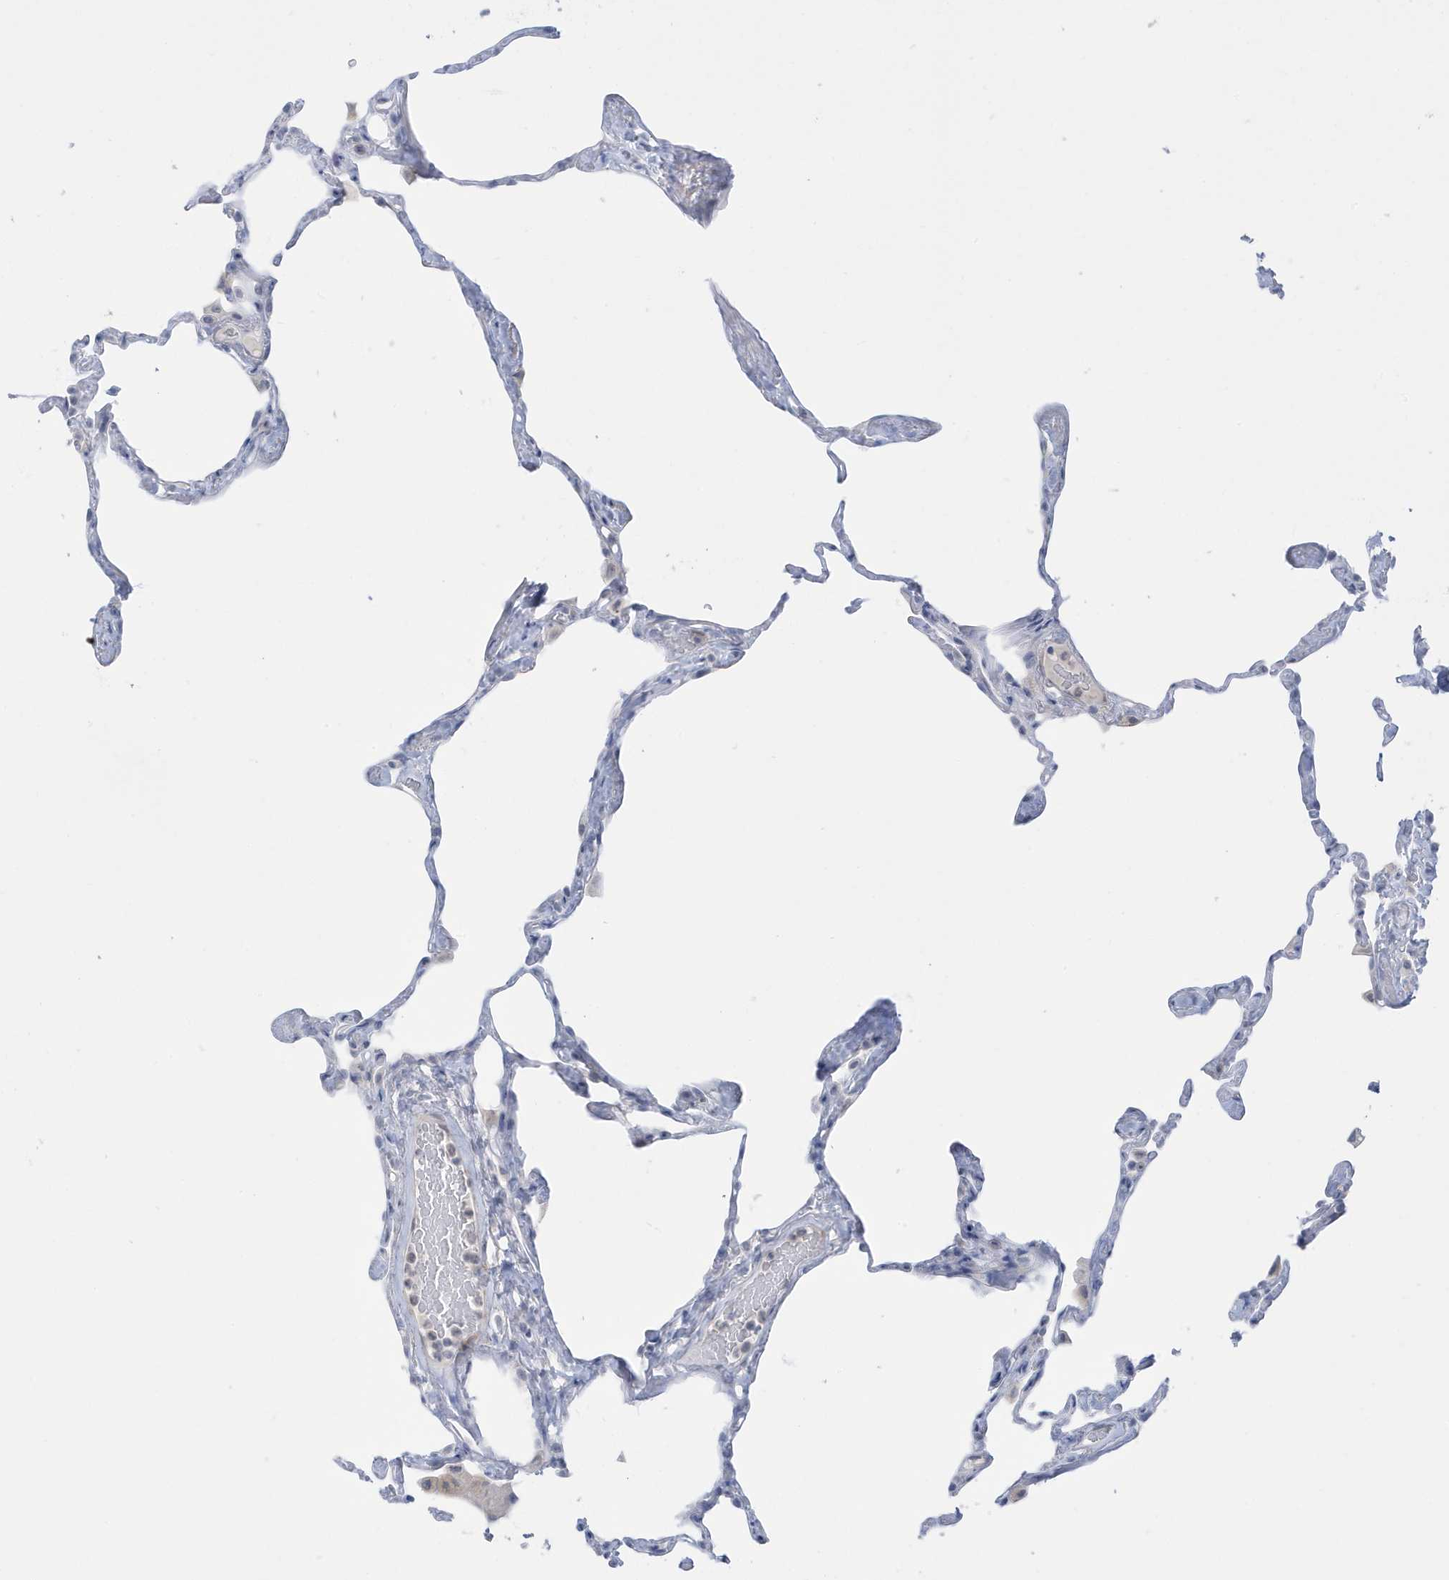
{"staining": {"intensity": "negative", "quantity": "none", "location": "none"}, "tissue": "lung", "cell_type": "Alveolar cells", "image_type": "normal", "snomed": [{"axis": "morphology", "description": "Normal tissue, NOS"}, {"axis": "topography", "description": "Lung"}], "caption": "Histopathology image shows no significant protein staining in alveolar cells of normal lung. (Stains: DAB (3,3'-diaminobenzidine) IHC with hematoxylin counter stain, Microscopy: brightfield microscopy at high magnification).", "gene": "PERM1", "patient": {"sex": "male", "age": 65}}